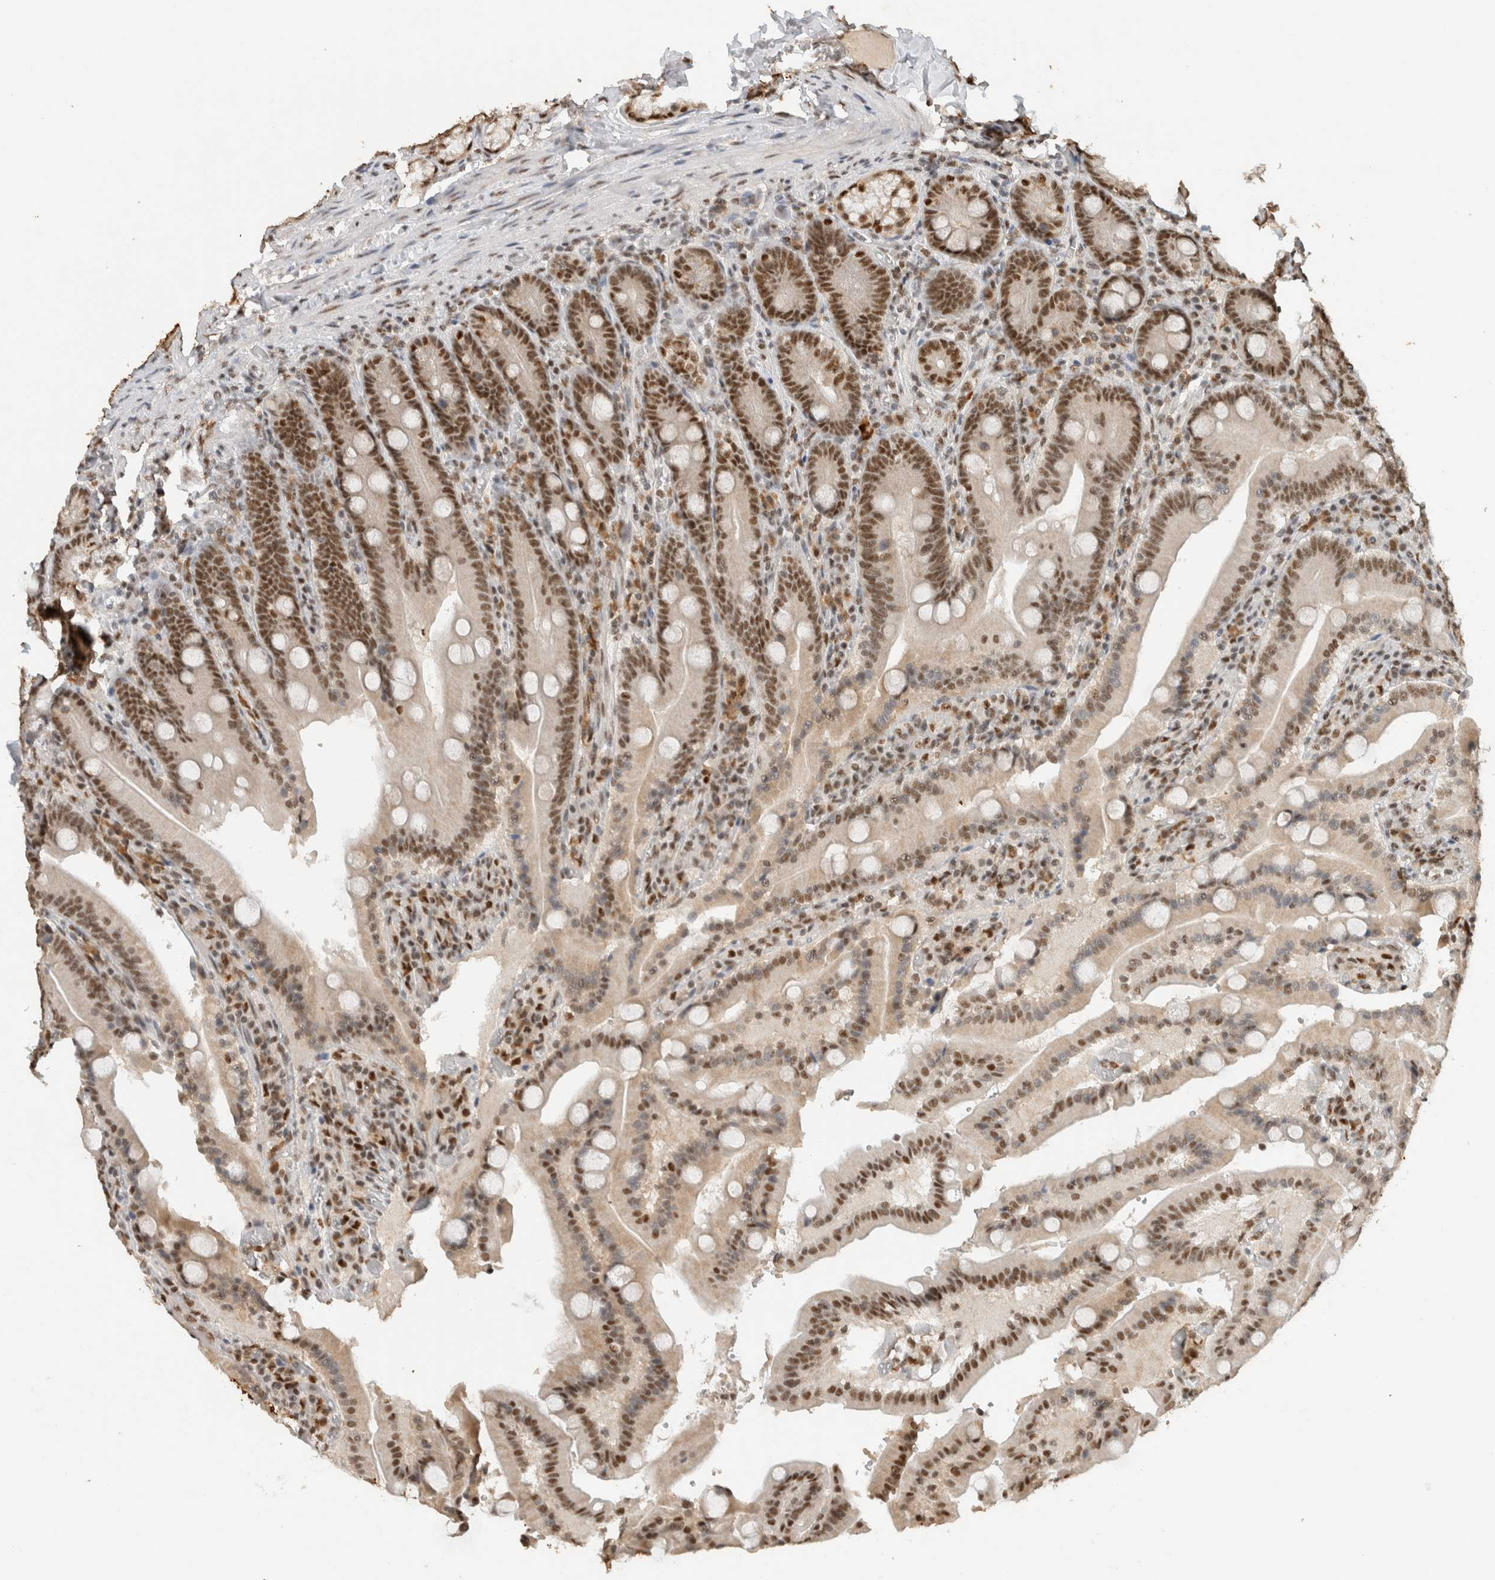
{"staining": {"intensity": "strong", "quantity": "25%-75%", "location": "nuclear"}, "tissue": "duodenum", "cell_type": "Glandular cells", "image_type": "normal", "snomed": [{"axis": "morphology", "description": "Normal tissue, NOS"}, {"axis": "topography", "description": "Duodenum"}], "caption": "Approximately 25%-75% of glandular cells in benign duodenum exhibit strong nuclear protein positivity as visualized by brown immunohistochemical staining.", "gene": "DDX42", "patient": {"sex": "female", "age": 62}}